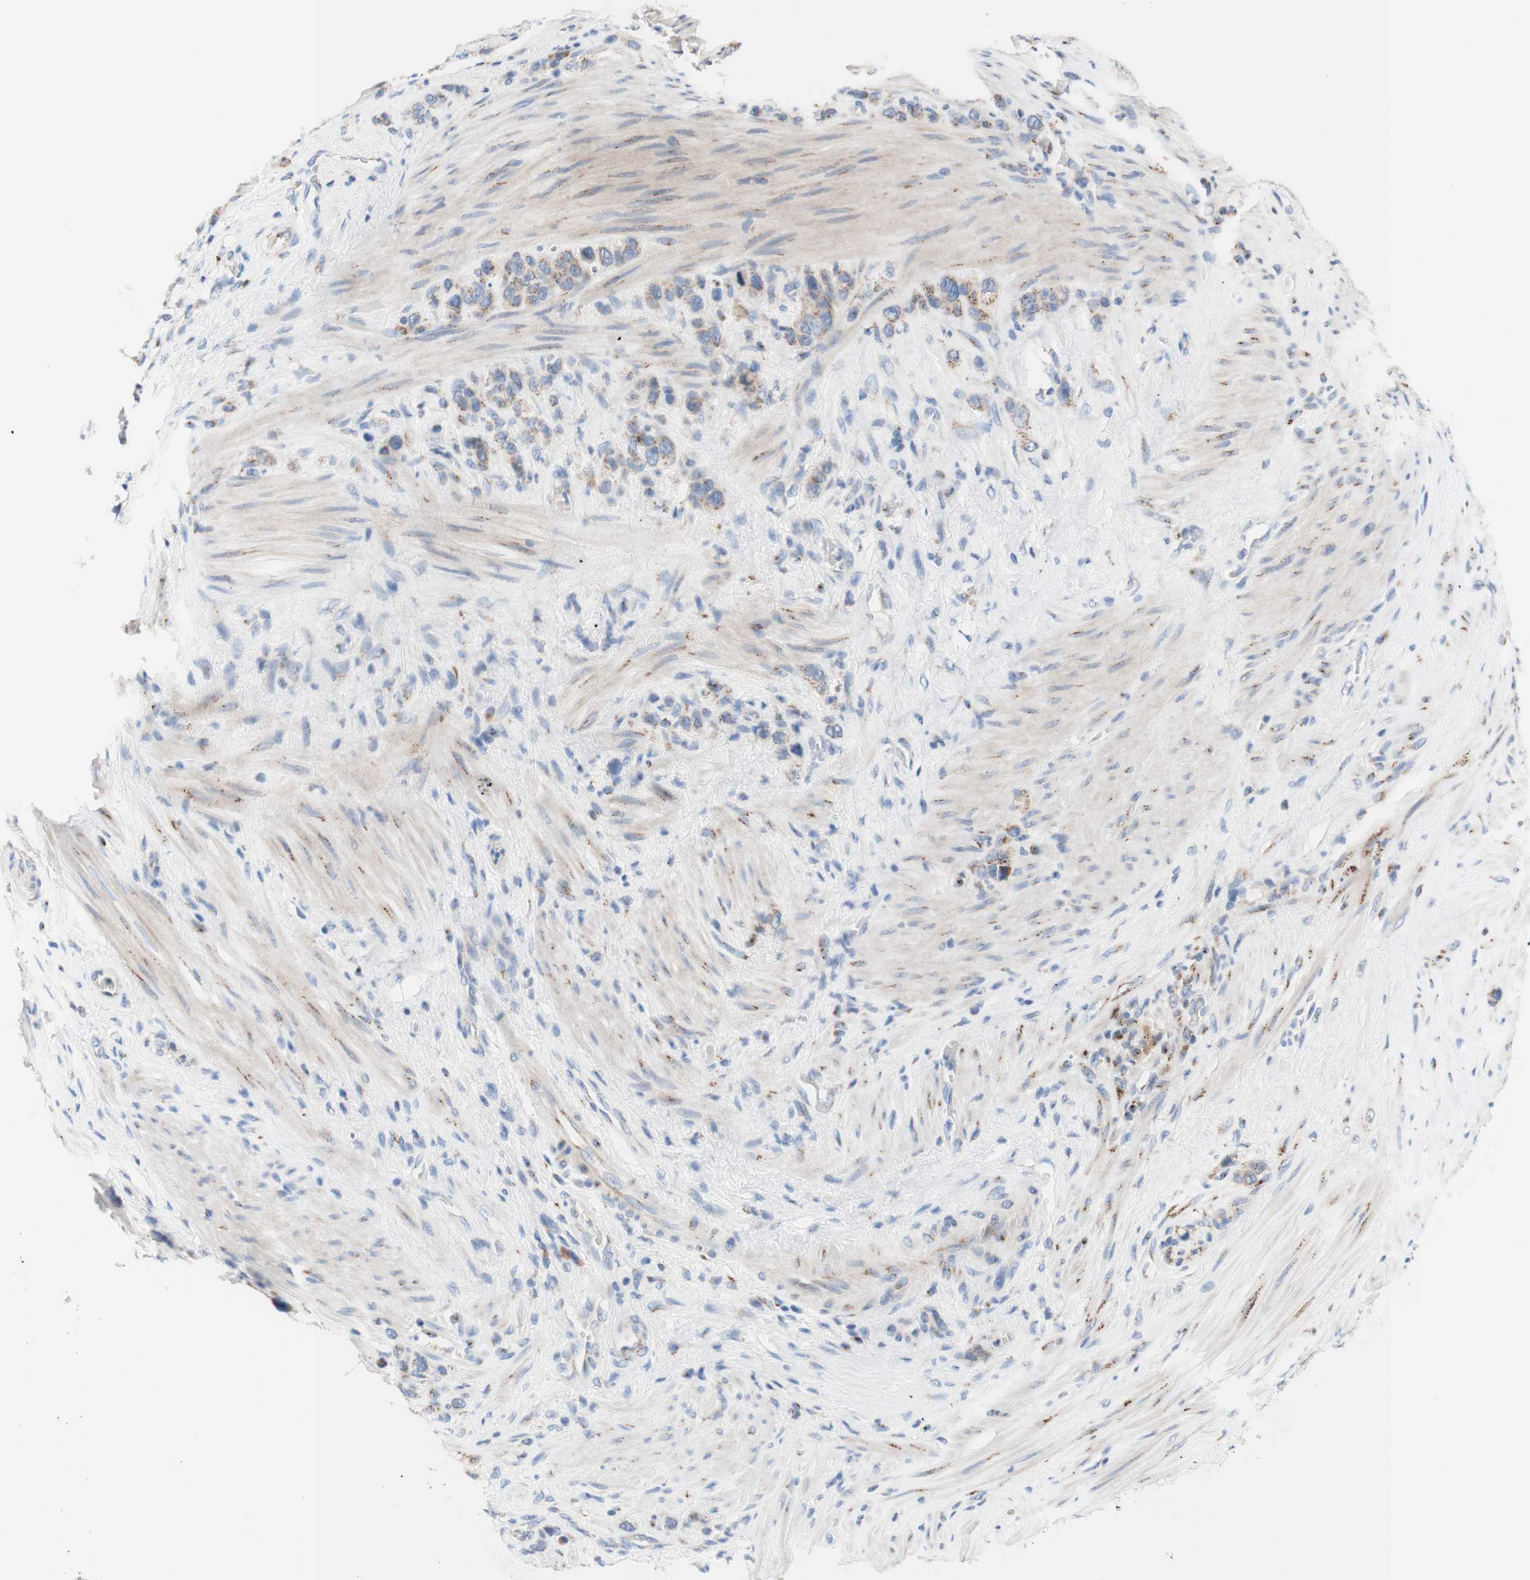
{"staining": {"intensity": "weak", "quantity": "25%-75%", "location": "cytoplasmic/membranous"}, "tissue": "stomach cancer", "cell_type": "Tumor cells", "image_type": "cancer", "snomed": [{"axis": "morphology", "description": "Adenocarcinoma, NOS"}, {"axis": "morphology", "description": "Adenocarcinoma, High grade"}, {"axis": "topography", "description": "Stomach, upper"}, {"axis": "topography", "description": "Stomach, lower"}], "caption": "A photomicrograph of human adenocarcinoma (high-grade) (stomach) stained for a protein reveals weak cytoplasmic/membranous brown staining in tumor cells.", "gene": "GALNT2", "patient": {"sex": "female", "age": 65}}